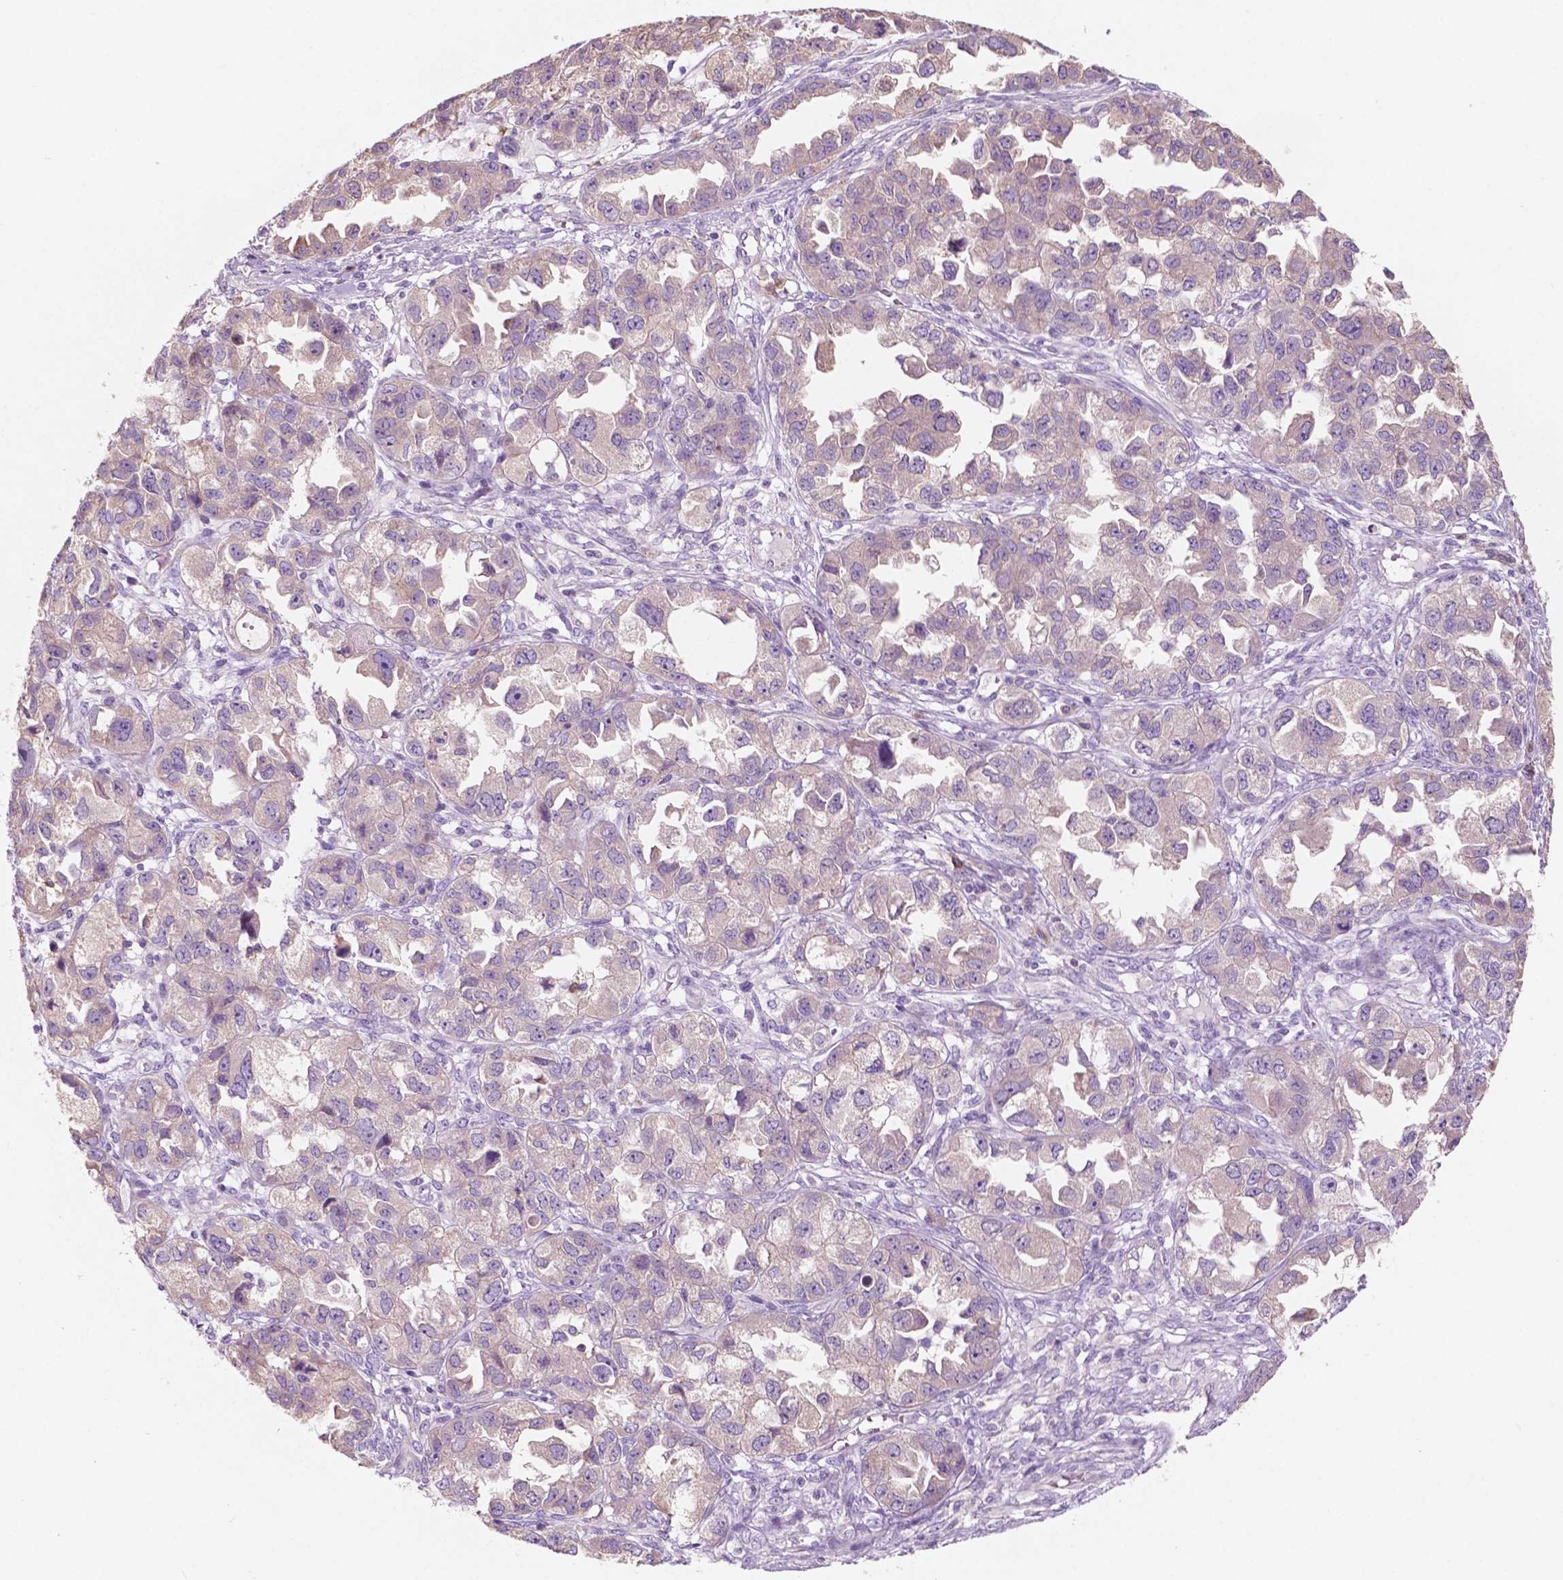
{"staining": {"intensity": "weak", "quantity": "<25%", "location": "cytoplasmic/membranous"}, "tissue": "ovarian cancer", "cell_type": "Tumor cells", "image_type": "cancer", "snomed": [{"axis": "morphology", "description": "Cystadenocarcinoma, serous, NOS"}, {"axis": "topography", "description": "Ovary"}], "caption": "IHC micrograph of neoplastic tissue: human serous cystadenocarcinoma (ovarian) stained with DAB shows no significant protein expression in tumor cells.", "gene": "SEMA4A", "patient": {"sex": "female", "age": 84}}